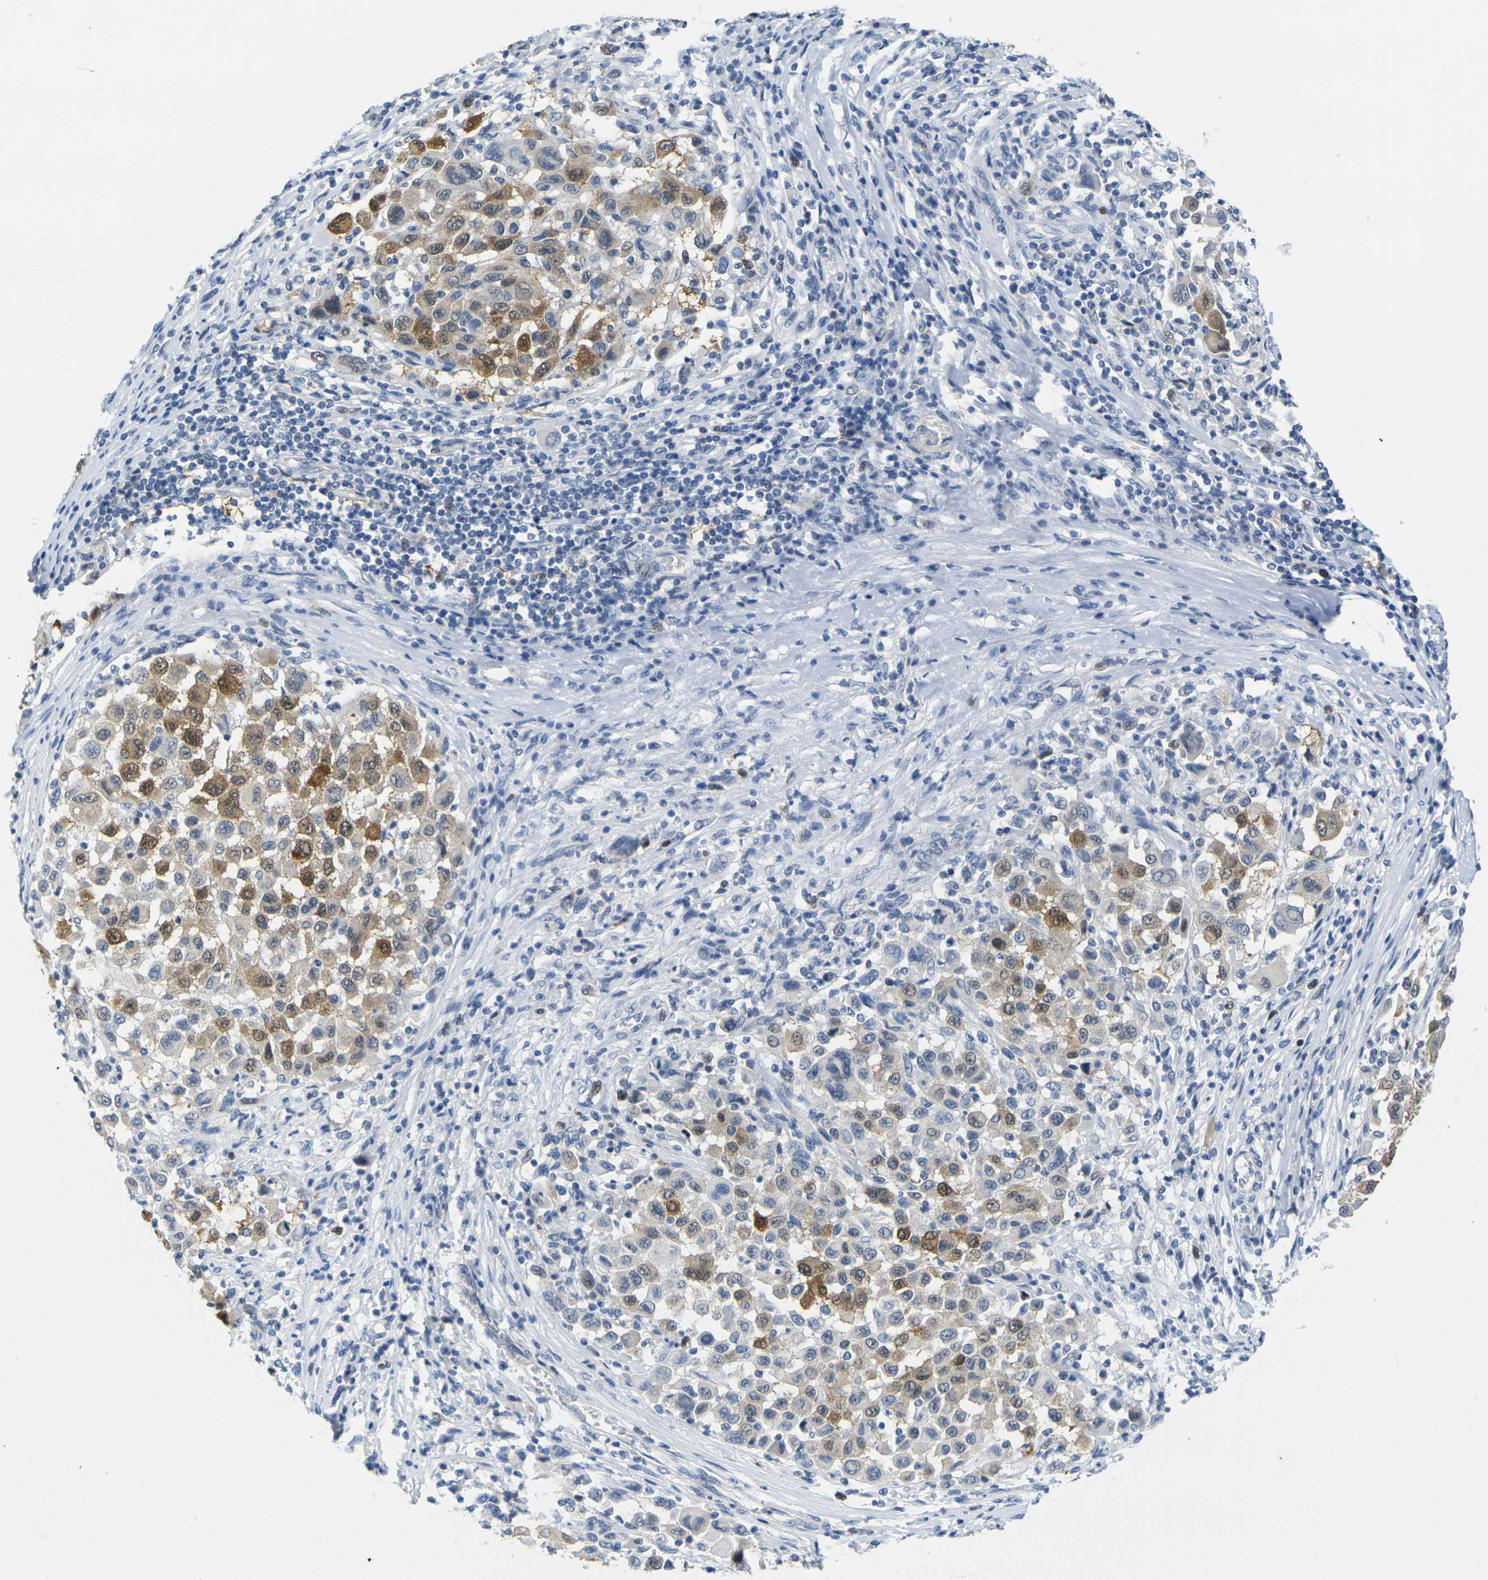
{"staining": {"intensity": "moderate", "quantity": ">75%", "location": "cytoplasmic/membranous,nuclear"}, "tissue": "melanoma", "cell_type": "Tumor cells", "image_type": "cancer", "snomed": [{"axis": "morphology", "description": "Malignant melanoma, Metastatic site"}, {"axis": "topography", "description": "Lymph node"}], "caption": "Protein staining of malignant melanoma (metastatic site) tissue displays moderate cytoplasmic/membranous and nuclear expression in approximately >75% of tumor cells. Nuclei are stained in blue.", "gene": "CDK2", "patient": {"sex": "male", "age": 61}}